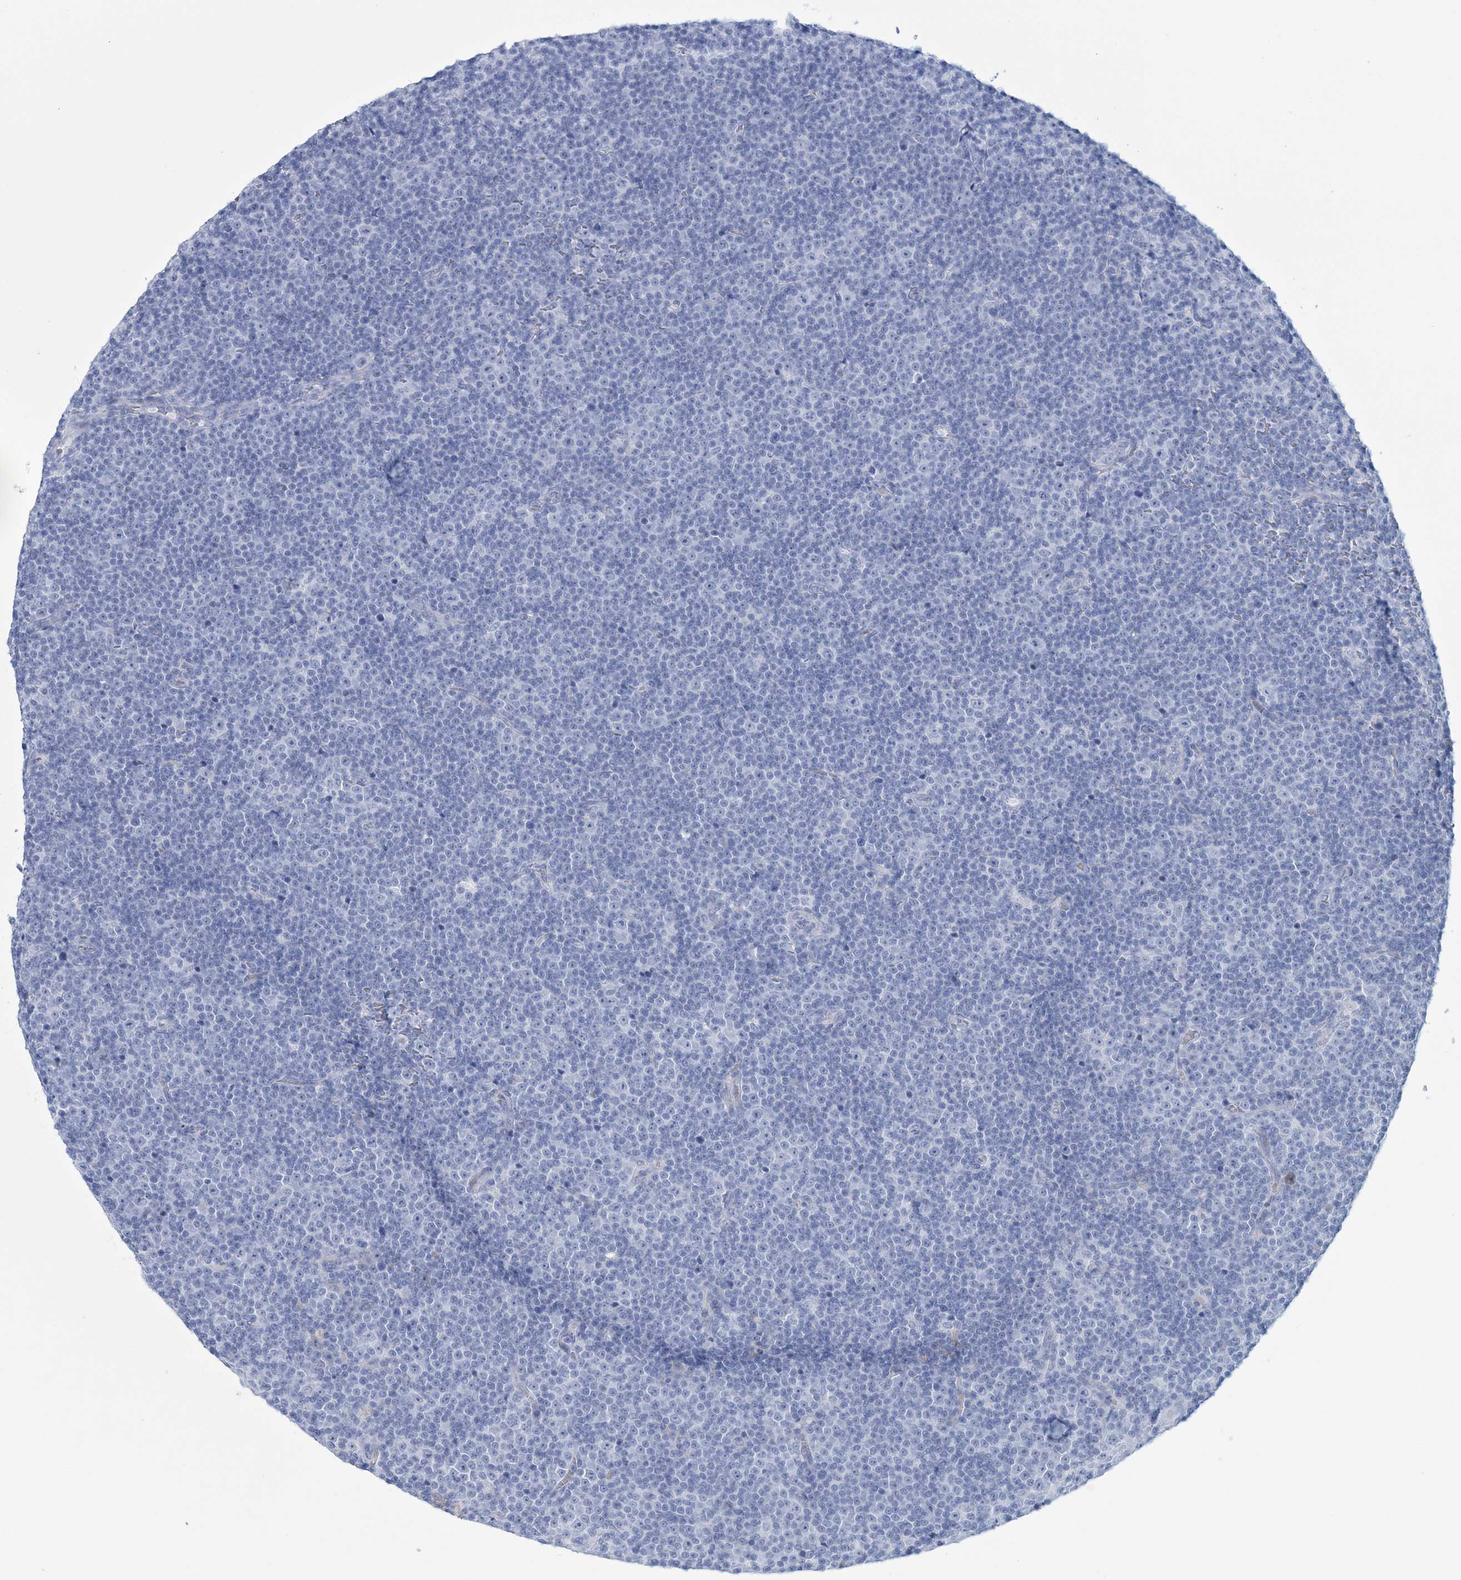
{"staining": {"intensity": "negative", "quantity": "none", "location": "none"}, "tissue": "lymphoma", "cell_type": "Tumor cells", "image_type": "cancer", "snomed": [{"axis": "morphology", "description": "Malignant lymphoma, non-Hodgkin's type, Low grade"}, {"axis": "topography", "description": "Lymph node"}], "caption": "High magnification brightfield microscopy of lymphoma stained with DAB (3,3'-diaminobenzidine) (brown) and counterstained with hematoxylin (blue): tumor cells show no significant positivity.", "gene": "DPCD", "patient": {"sex": "female", "age": 67}}